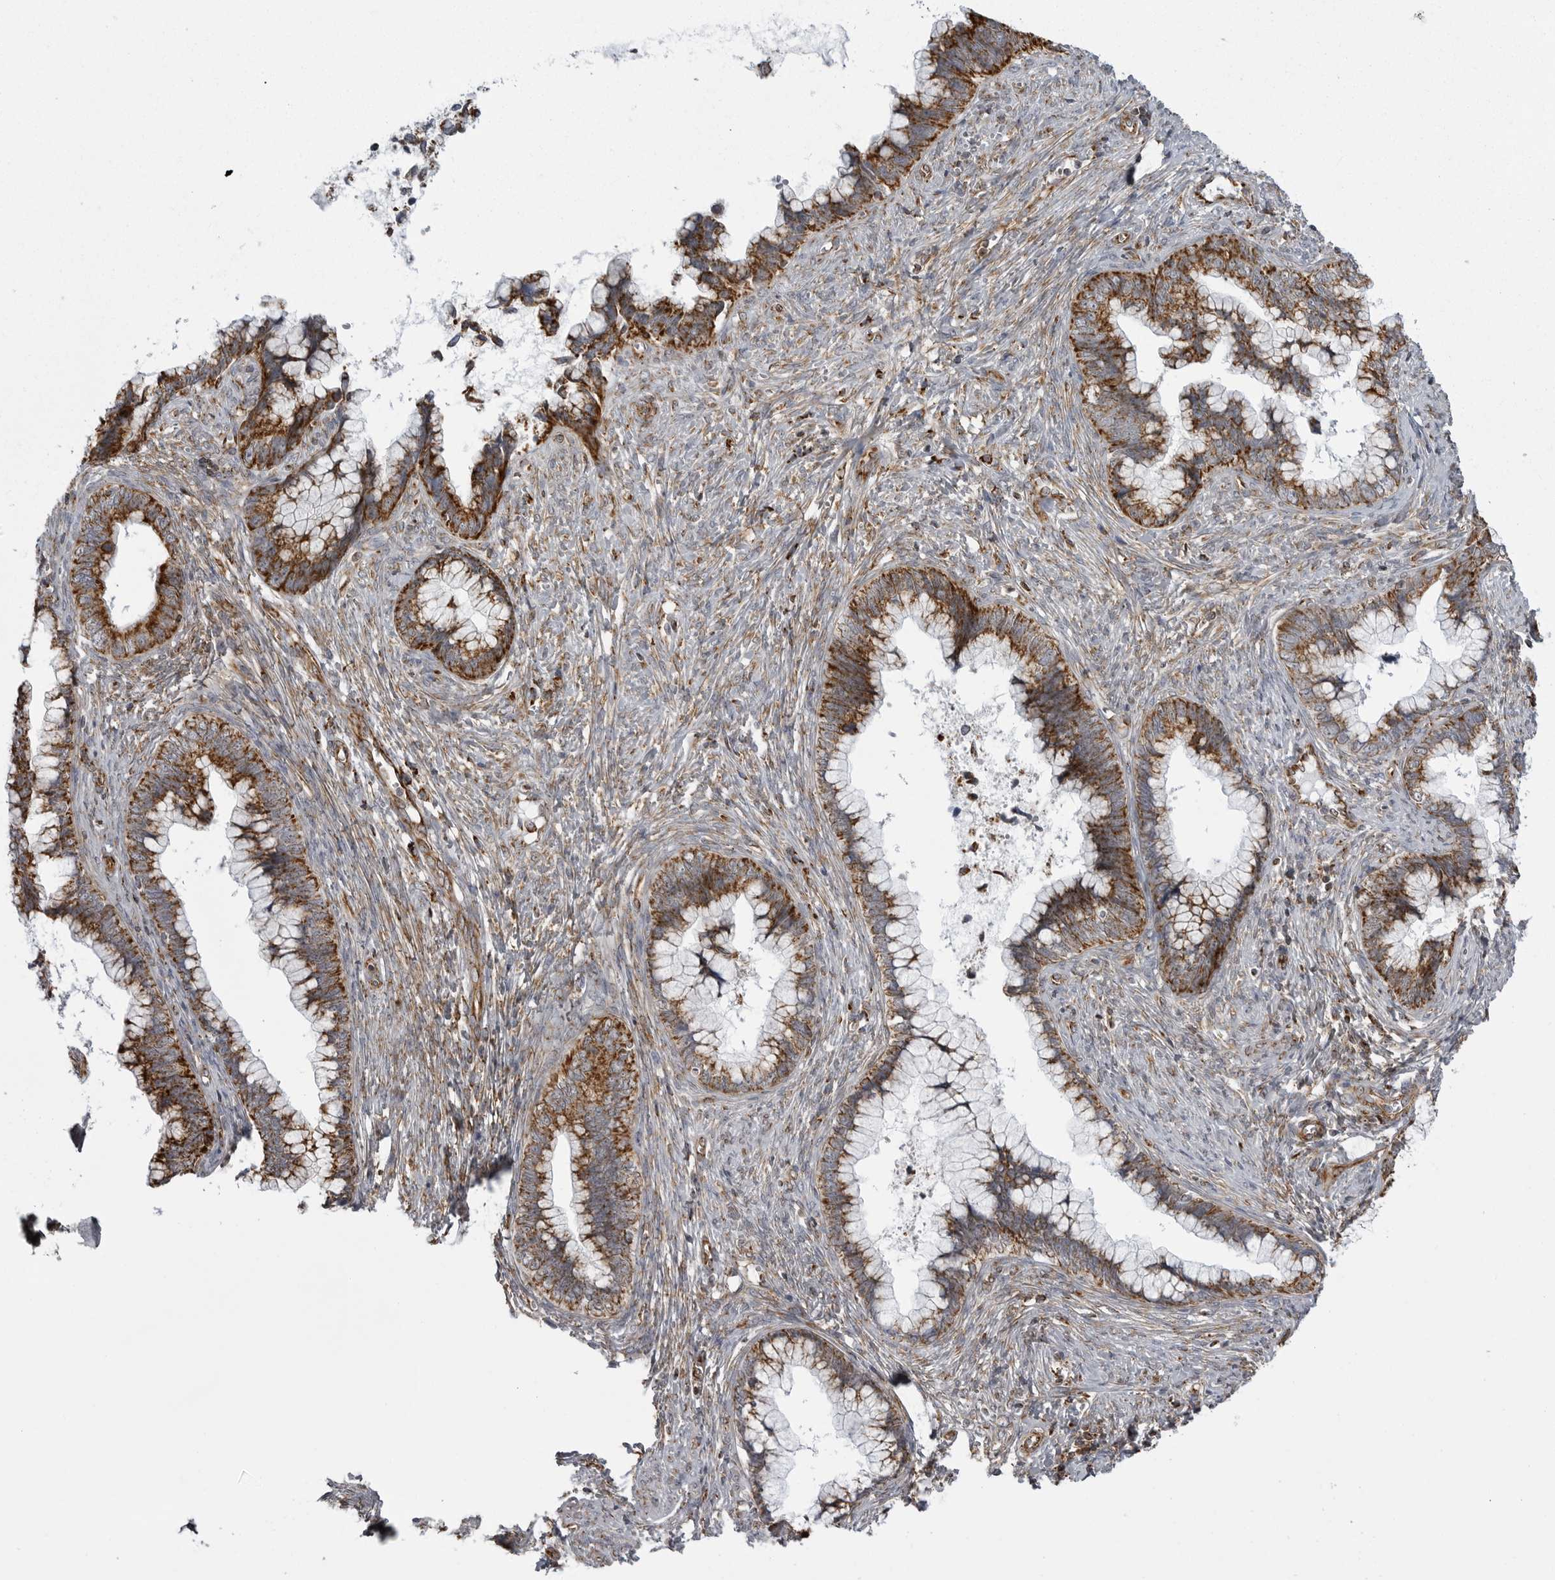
{"staining": {"intensity": "strong", "quantity": ">75%", "location": "cytoplasmic/membranous"}, "tissue": "cervical cancer", "cell_type": "Tumor cells", "image_type": "cancer", "snomed": [{"axis": "morphology", "description": "Adenocarcinoma, NOS"}, {"axis": "topography", "description": "Cervix"}], "caption": "Immunohistochemistry of human adenocarcinoma (cervical) demonstrates high levels of strong cytoplasmic/membranous expression in about >75% of tumor cells.", "gene": "FH", "patient": {"sex": "female", "age": 44}}